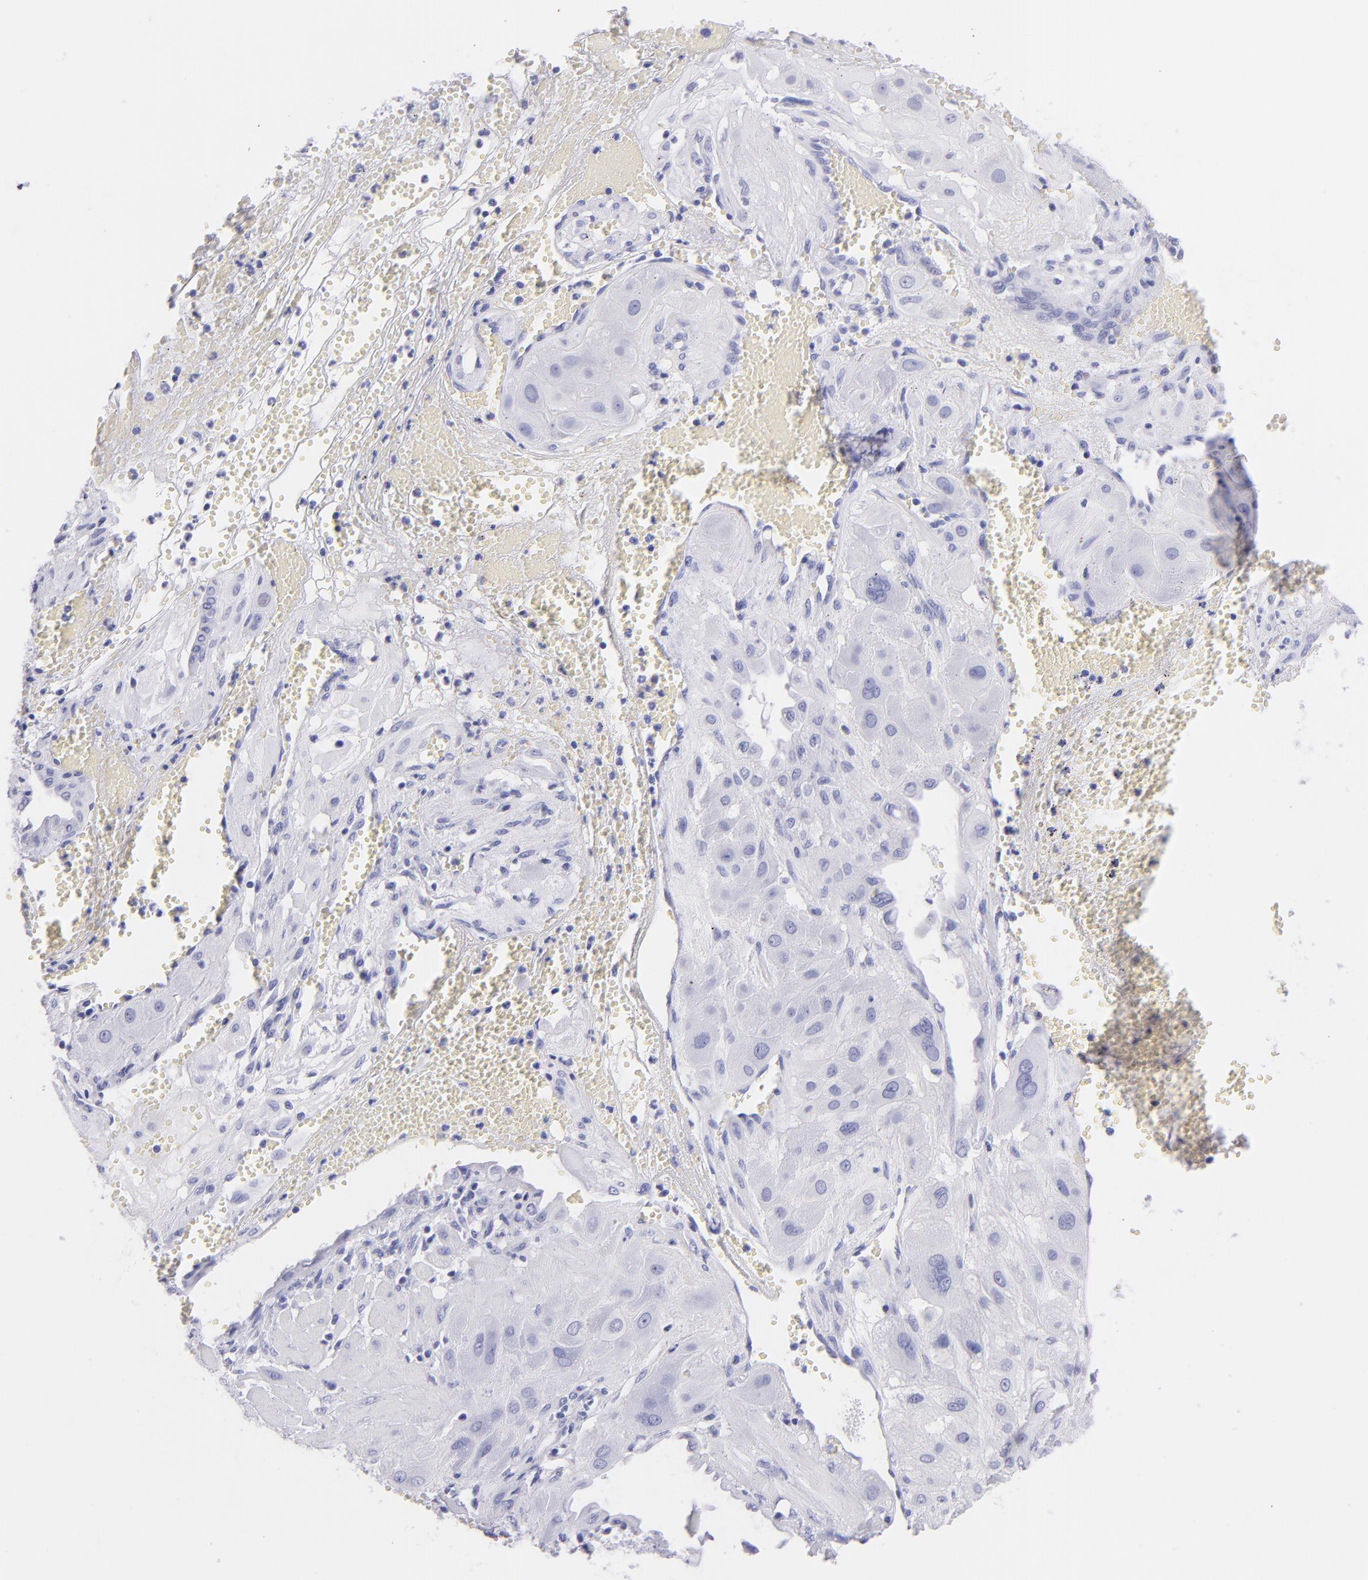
{"staining": {"intensity": "negative", "quantity": "none", "location": "none"}, "tissue": "cervical cancer", "cell_type": "Tumor cells", "image_type": "cancer", "snomed": [{"axis": "morphology", "description": "Squamous cell carcinoma, NOS"}, {"axis": "topography", "description": "Cervix"}], "caption": "Tumor cells are negative for brown protein staining in cervical squamous cell carcinoma.", "gene": "CNP", "patient": {"sex": "female", "age": 34}}